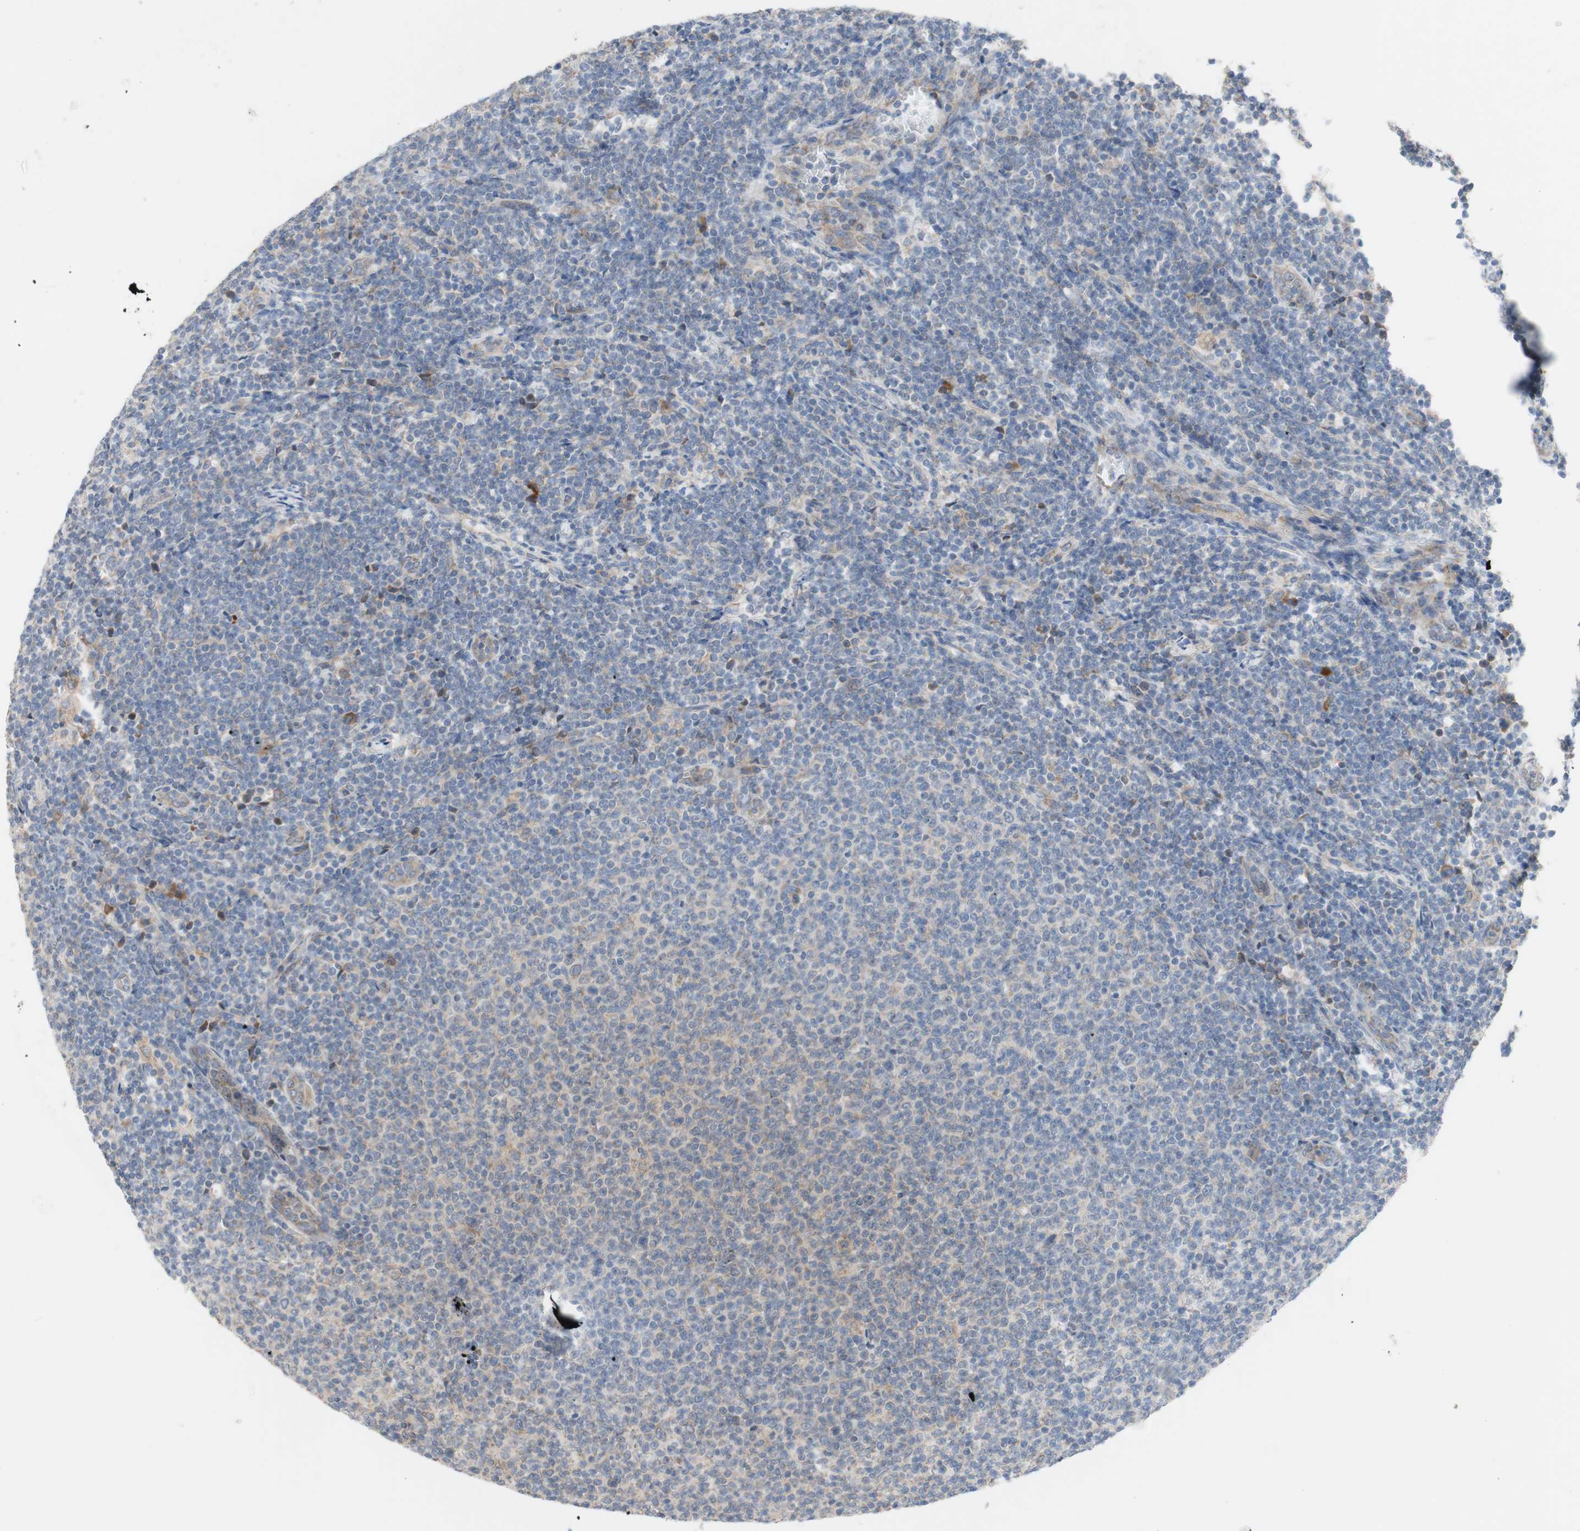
{"staining": {"intensity": "weak", "quantity": "<25%", "location": "cytoplasmic/membranous"}, "tissue": "lymphoma", "cell_type": "Tumor cells", "image_type": "cancer", "snomed": [{"axis": "morphology", "description": "Malignant lymphoma, non-Hodgkin's type, Low grade"}, {"axis": "topography", "description": "Lymph node"}], "caption": "High power microscopy micrograph of an immunohistochemistry histopathology image of lymphoma, revealing no significant staining in tumor cells. The staining was performed using DAB (3,3'-diaminobenzidine) to visualize the protein expression in brown, while the nuclei were stained in blue with hematoxylin (Magnification: 20x).", "gene": "TTC14", "patient": {"sex": "male", "age": 66}}